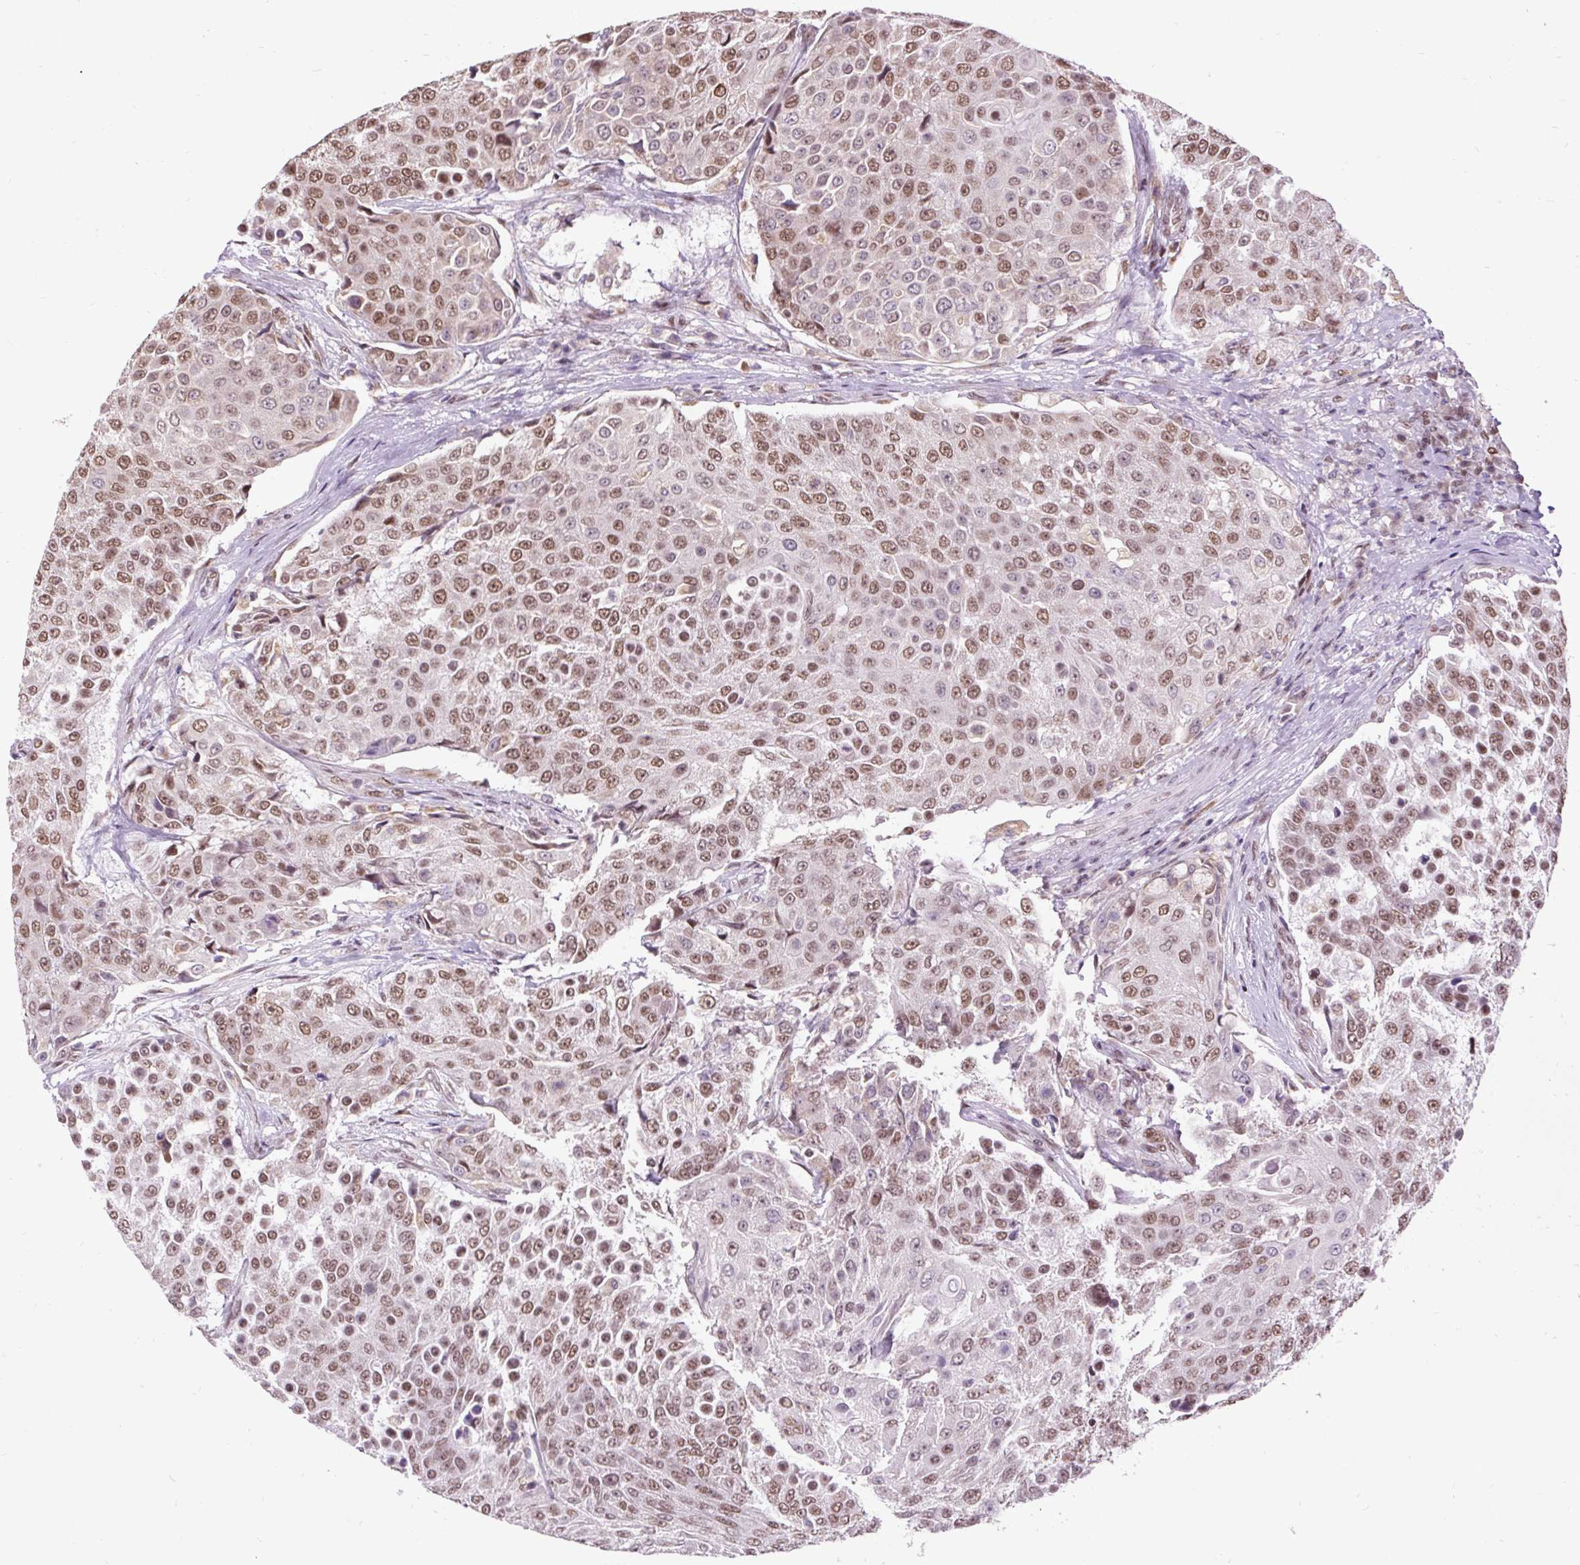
{"staining": {"intensity": "moderate", "quantity": ">75%", "location": "nuclear"}, "tissue": "urothelial cancer", "cell_type": "Tumor cells", "image_type": "cancer", "snomed": [{"axis": "morphology", "description": "Urothelial carcinoma, High grade"}, {"axis": "topography", "description": "Urinary bladder"}], "caption": "About >75% of tumor cells in urothelial carcinoma (high-grade) show moderate nuclear protein expression as visualized by brown immunohistochemical staining.", "gene": "ZNF672", "patient": {"sex": "female", "age": 63}}